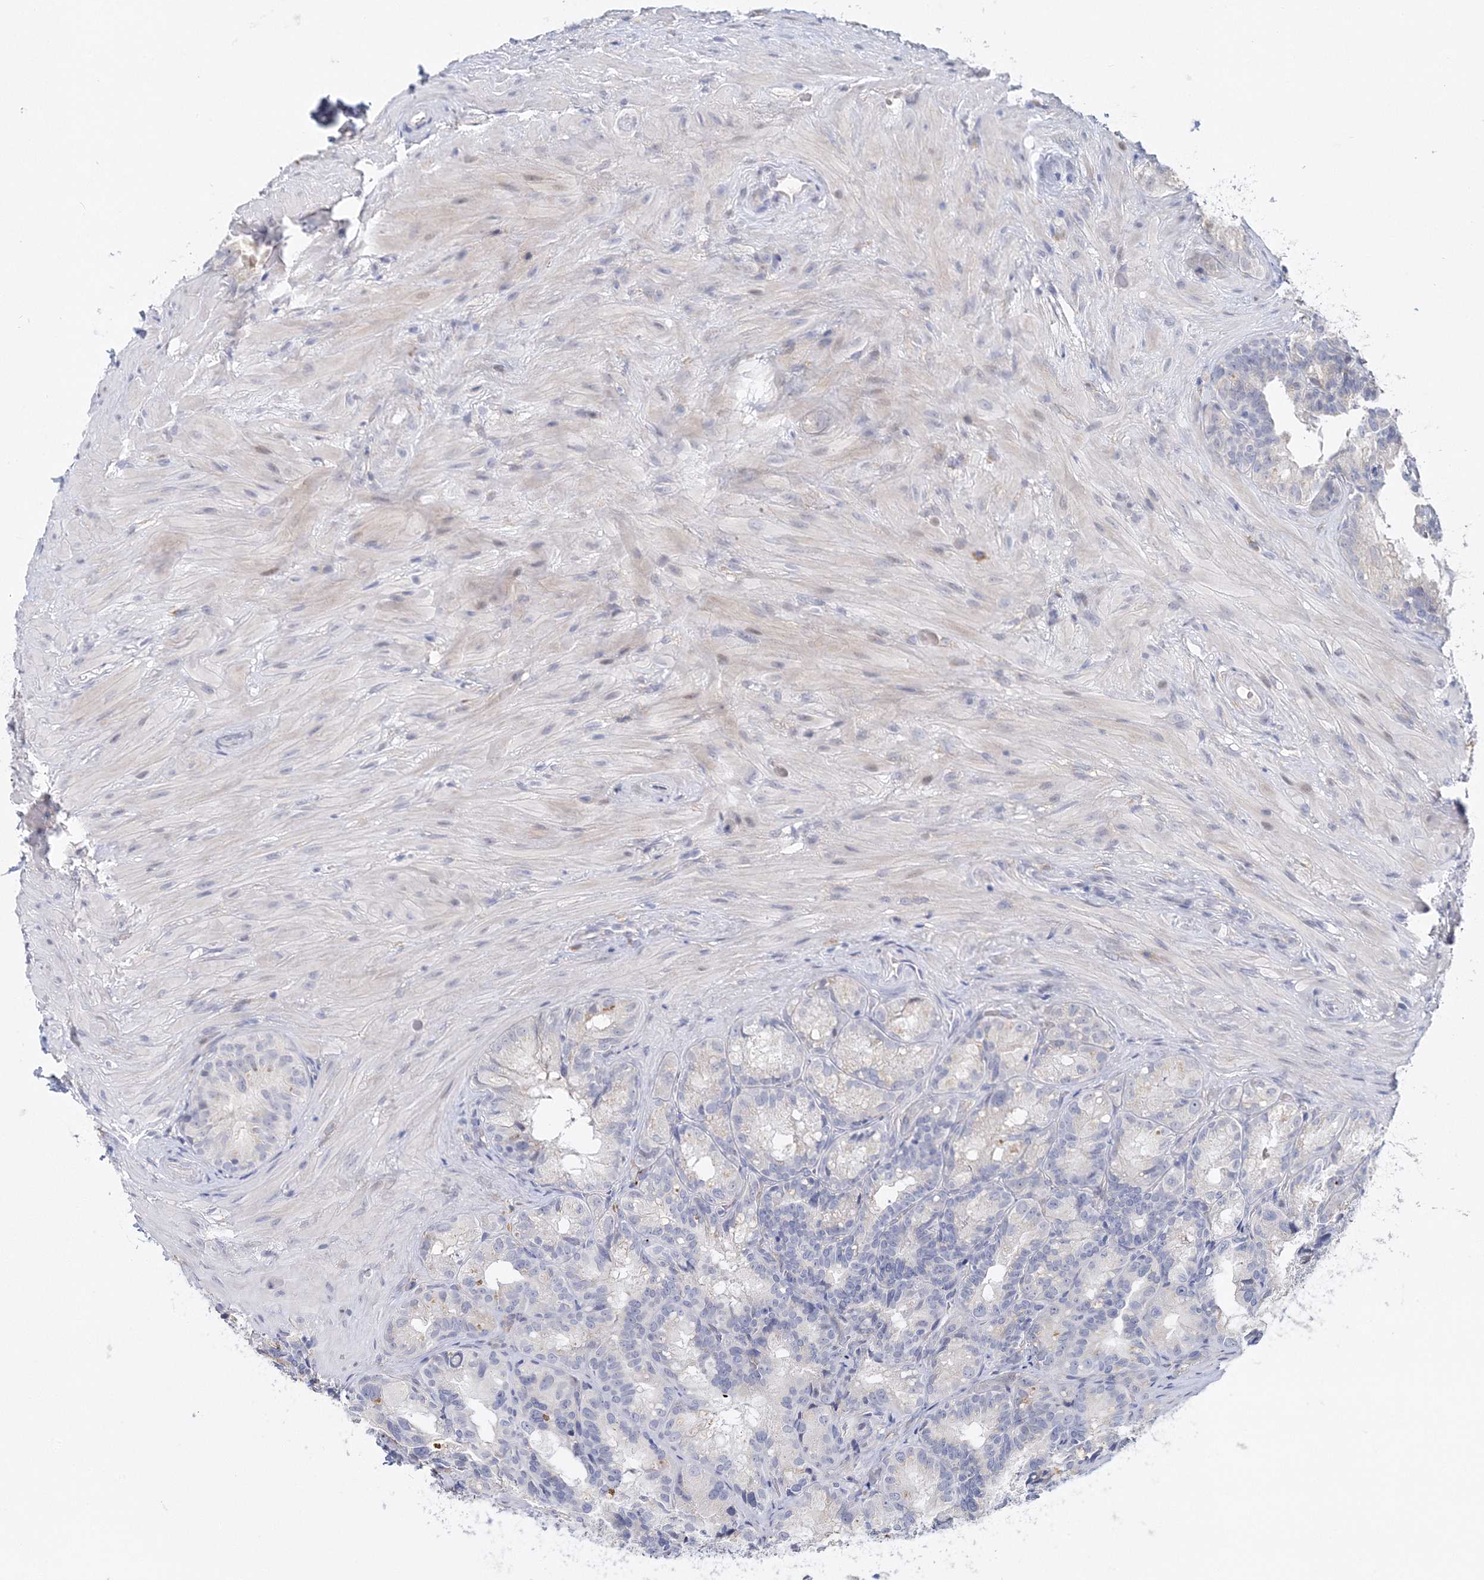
{"staining": {"intensity": "negative", "quantity": "none", "location": "none"}, "tissue": "seminal vesicle", "cell_type": "Glandular cells", "image_type": "normal", "snomed": [{"axis": "morphology", "description": "Normal tissue, NOS"}, {"axis": "topography", "description": "Seminal veicle"}], "caption": "Glandular cells show no significant protein expression in unremarkable seminal vesicle. Nuclei are stained in blue.", "gene": "MYOZ2", "patient": {"sex": "male", "age": 60}}